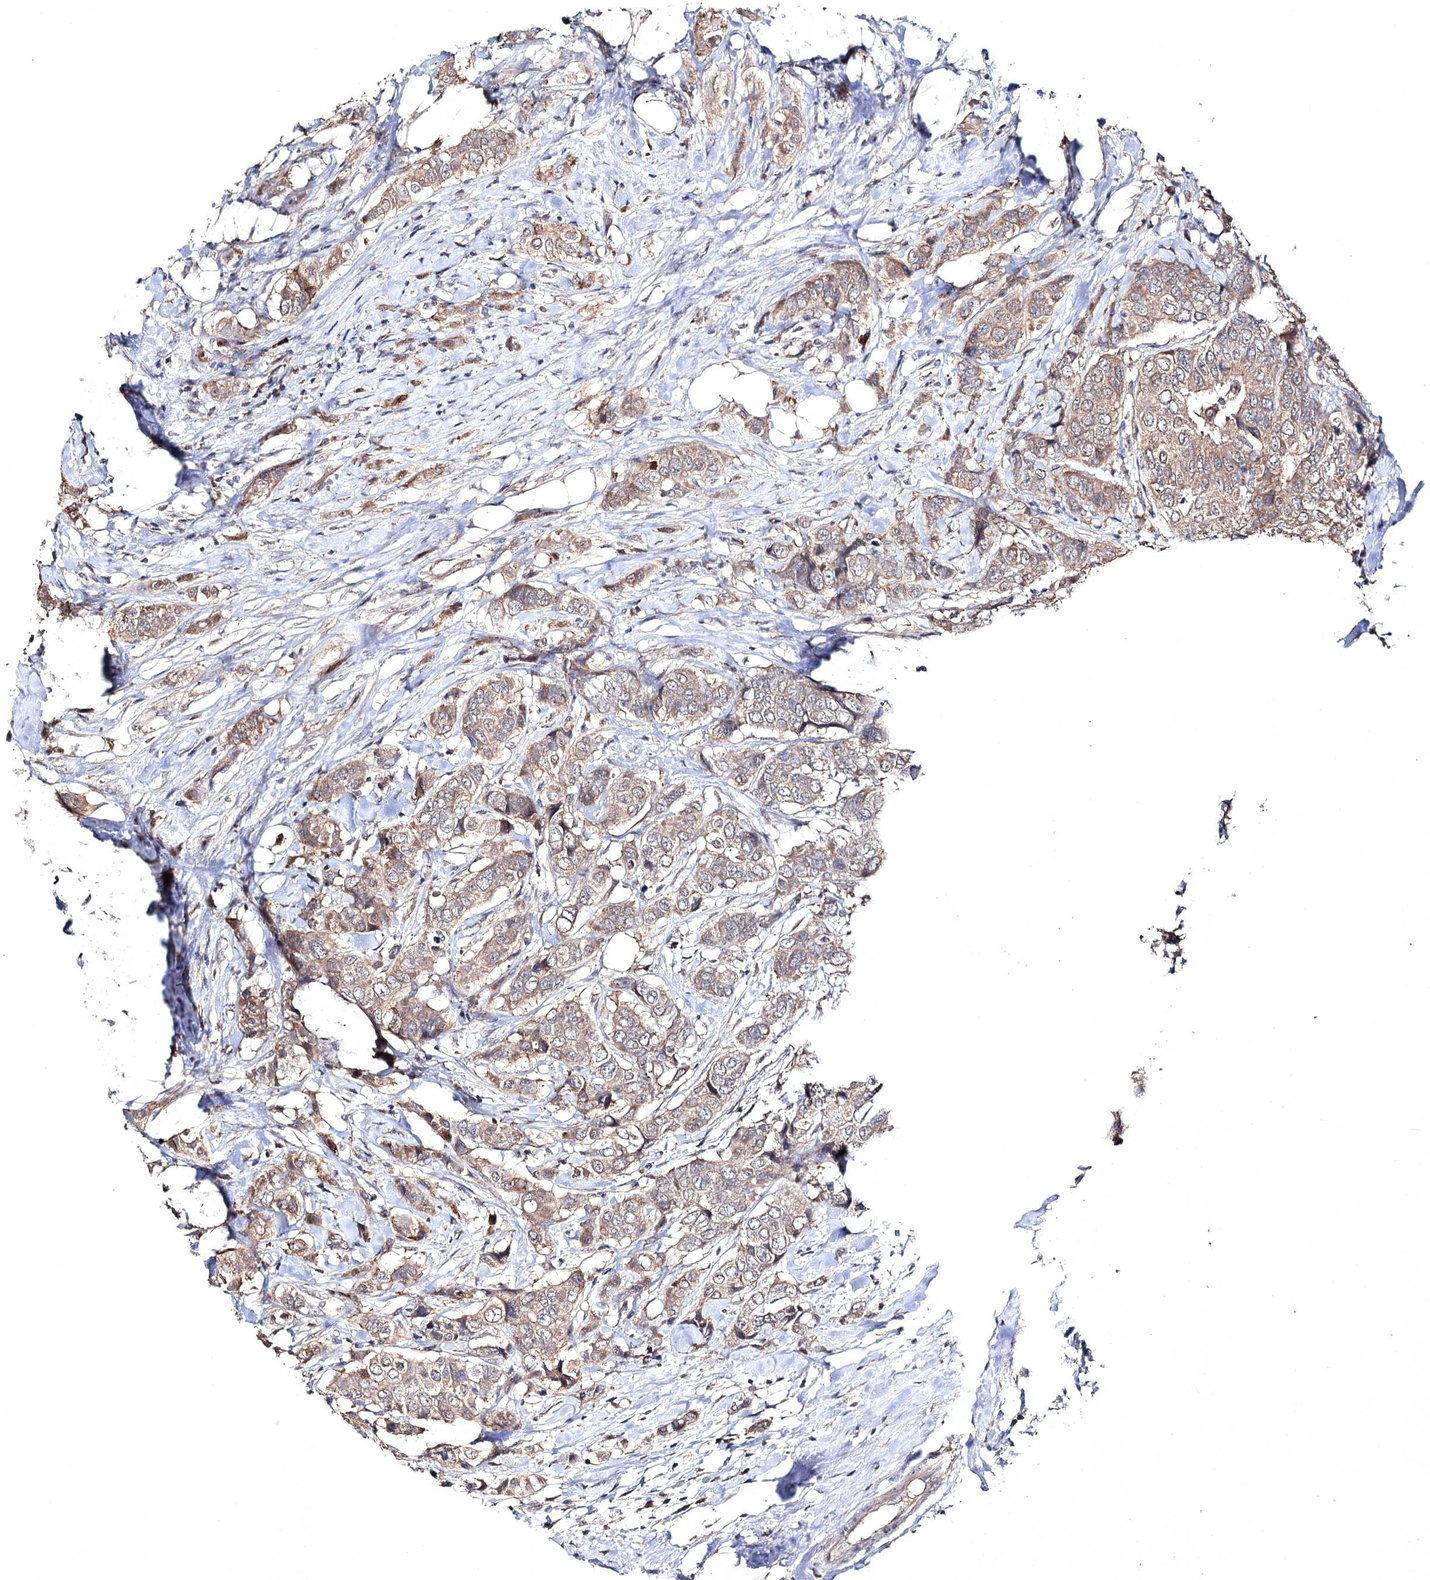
{"staining": {"intensity": "moderate", "quantity": ">75%", "location": "cytoplasmic/membranous"}, "tissue": "breast cancer", "cell_type": "Tumor cells", "image_type": "cancer", "snomed": [{"axis": "morphology", "description": "Lobular carcinoma"}, {"axis": "topography", "description": "Breast"}], "caption": "A histopathology image showing moderate cytoplasmic/membranous staining in approximately >75% of tumor cells in lobular carcinoma (breast), as visualized by brown immunohistochemical staining.", "gene": "SEMA4G", "patient": {"sex": "female", "age": 51}}